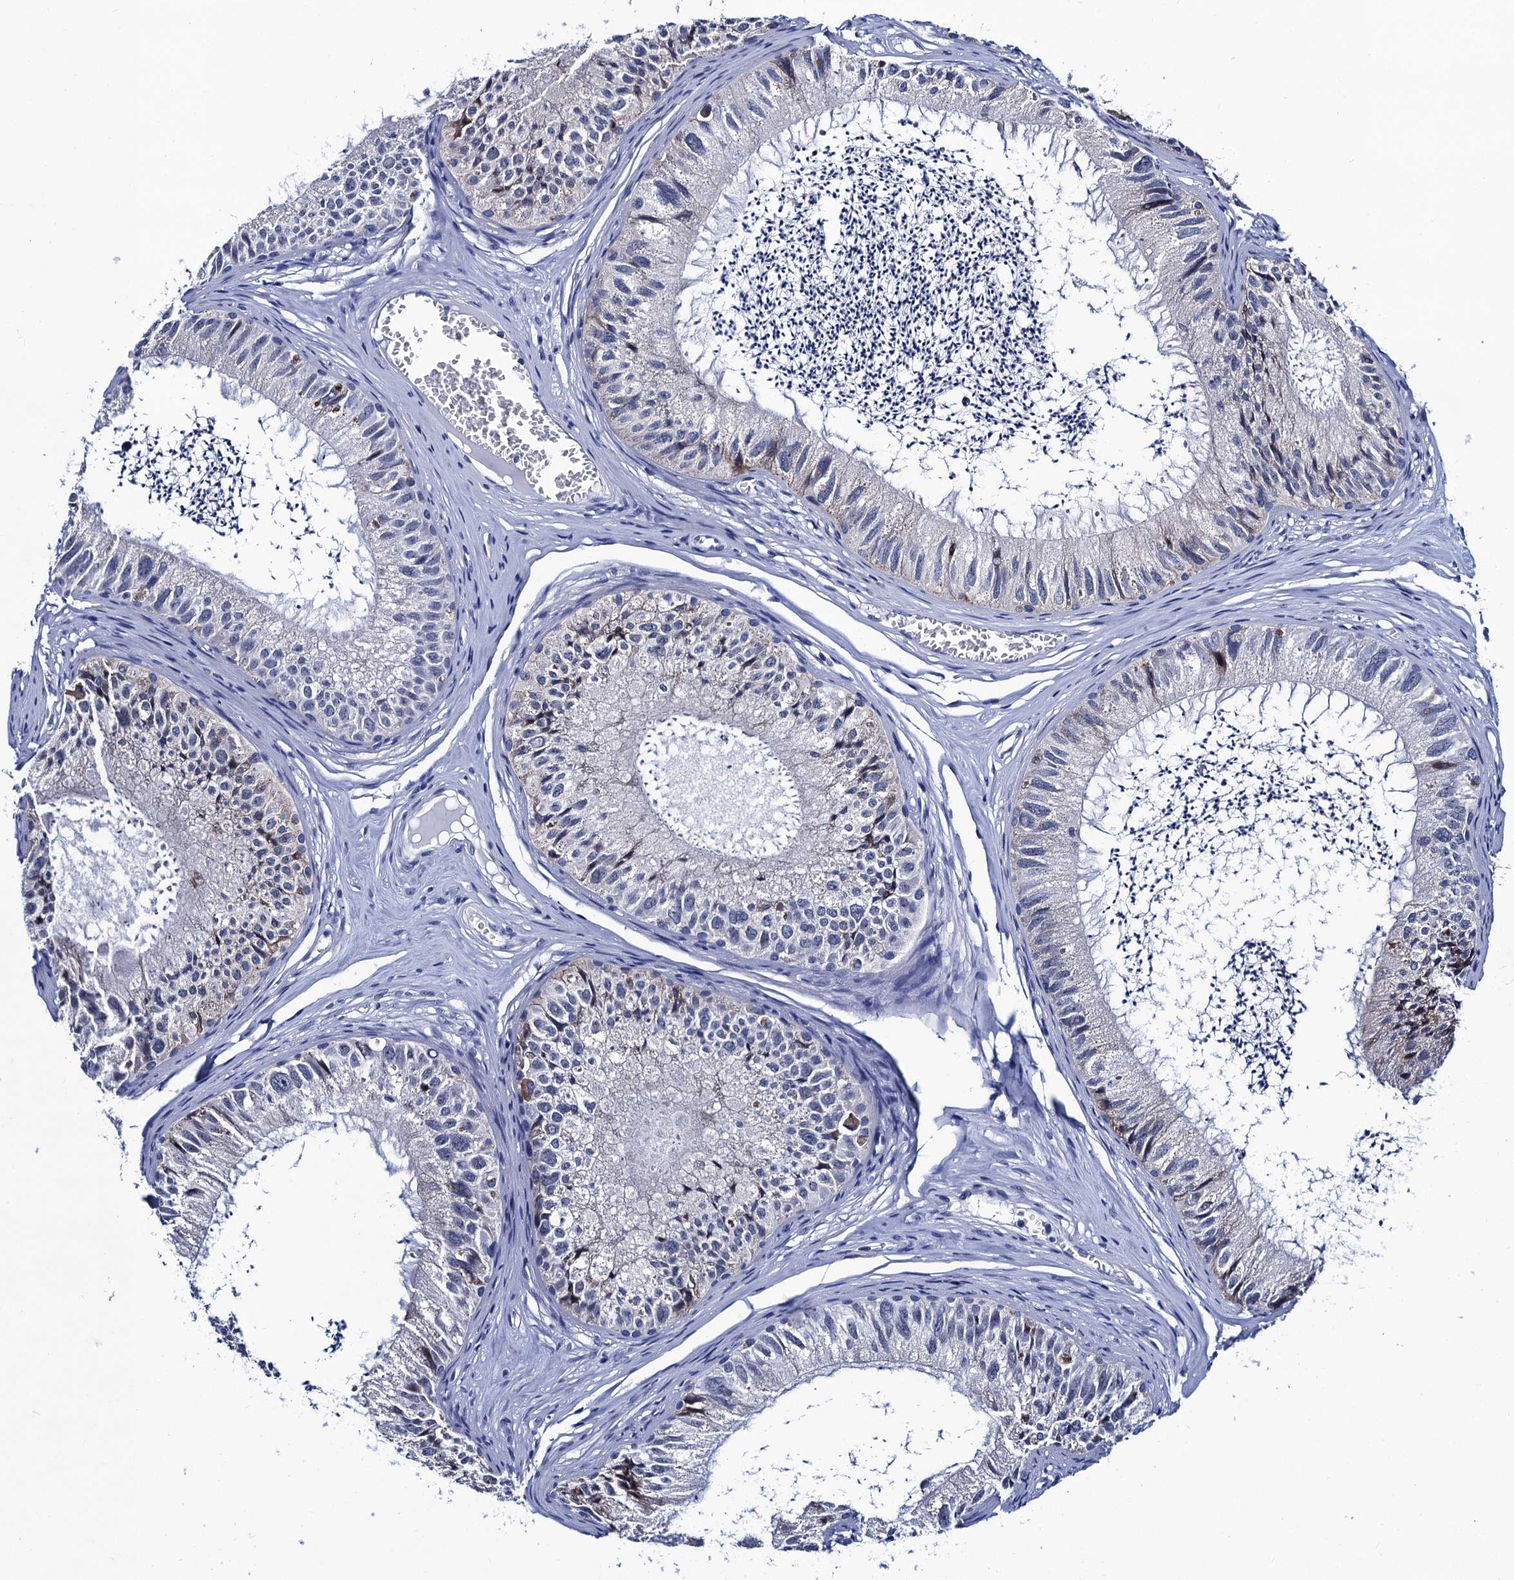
{"staining": {"intensity": "moderate", "quantity": "<25%", "location": "cytoplasmic/membranous"}, "tissue": "epididymis", "cell_type": "Glandular cells", "image_type": "normal", "snomed": [{"axis": "morphology", "description": "Normal tissue, NOS"}, {"axis": "topography", "description": "Epididymis"}], "caption": "Benign epididymis was stained to show a protein in brown. There is low levels of moderate cytoplasmic/membranous staining in about <25% of glandular cells. (Stains: DAB in brown, nuclei in blue, Microscopy: brightfield microscopy at high magnification).", "gene": "SLC7A10", "patient": {"sex": "male", "age": 79}}